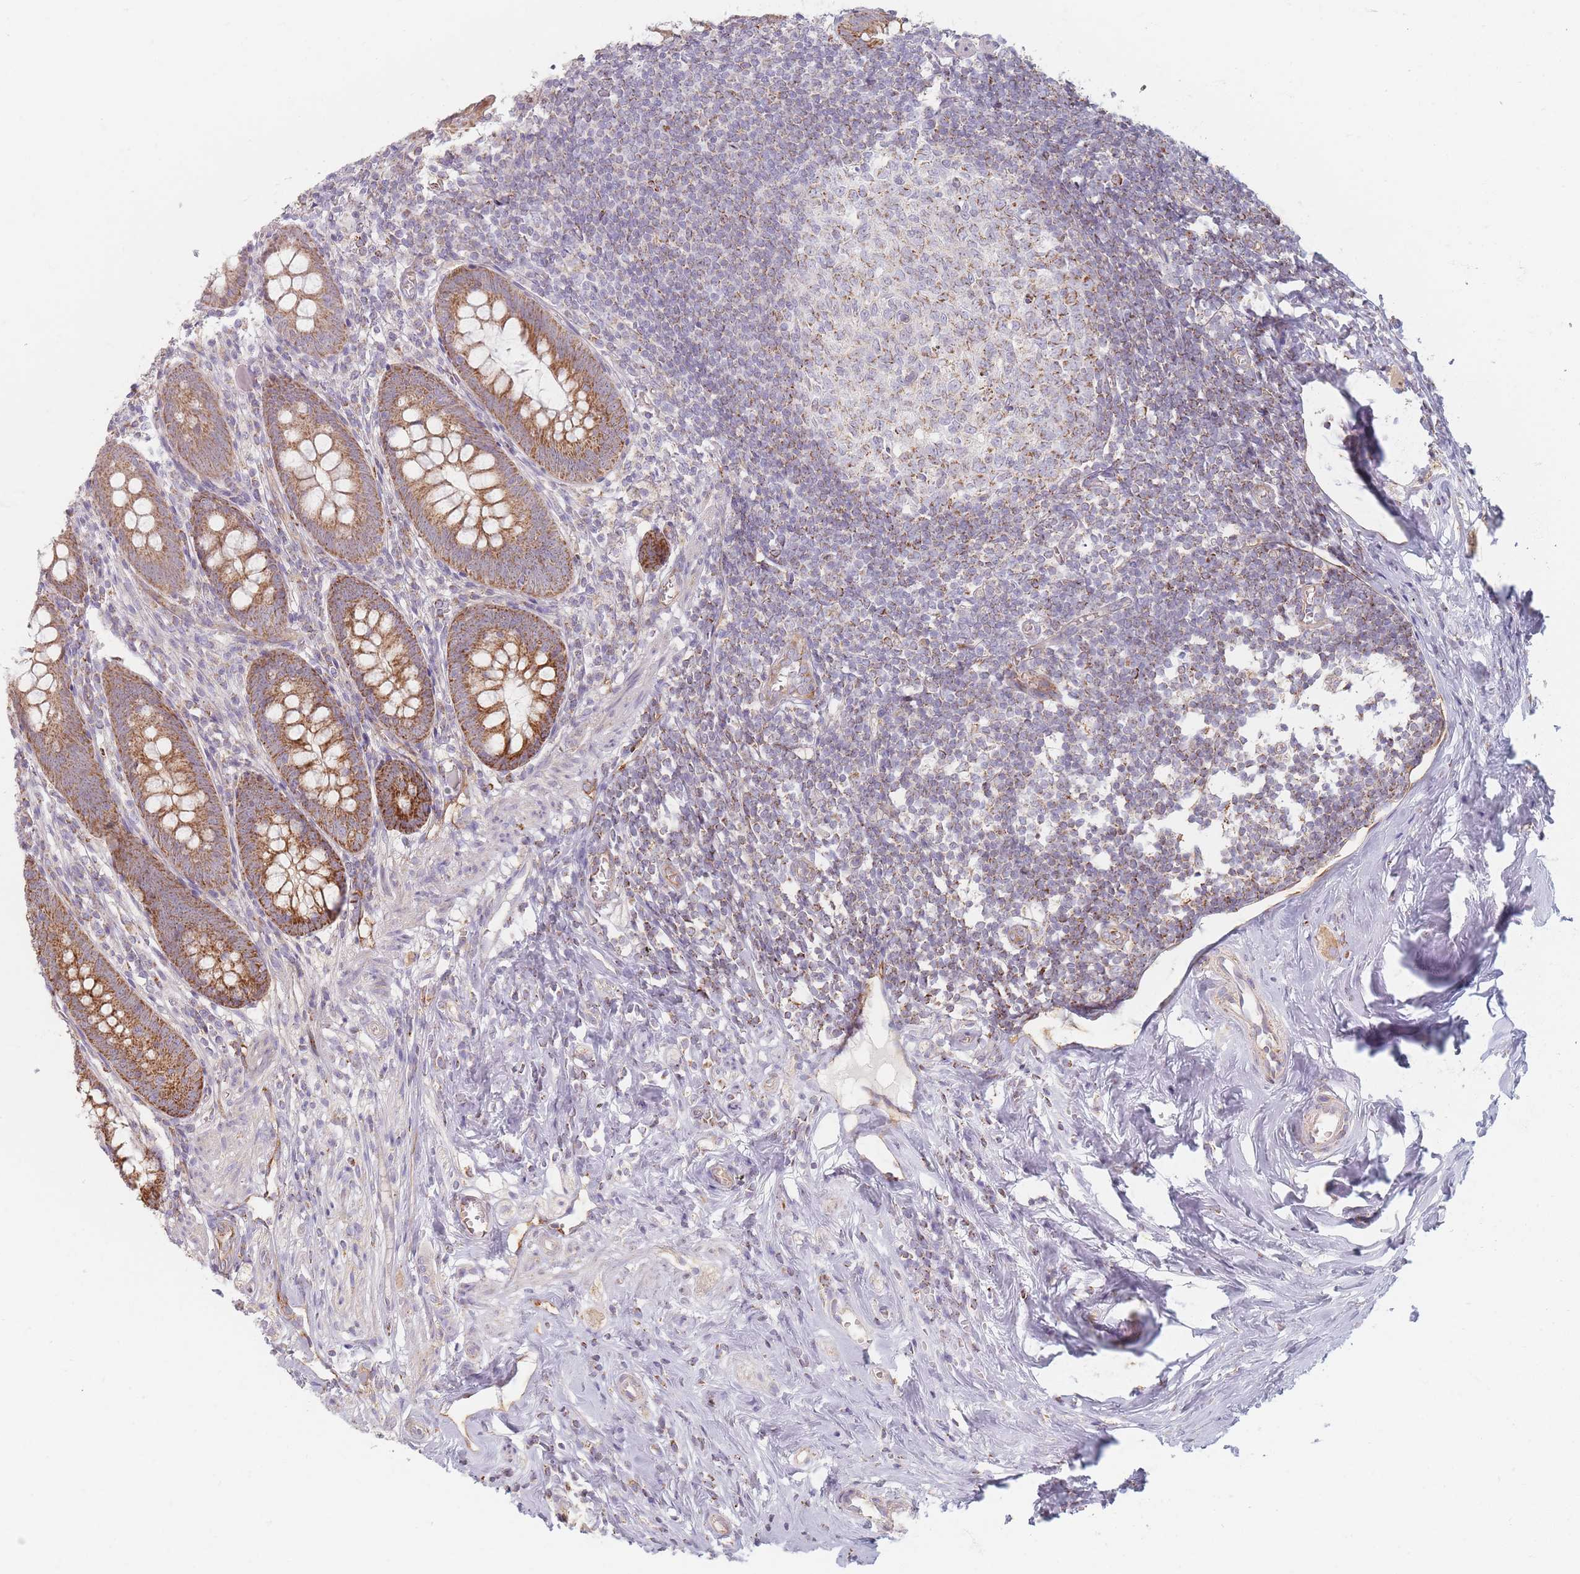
{"staining": {"intensity": "moderate", "quantity": ">75%", "location": "cytoplasmic/membranous"}, "tissue": "appendix", "cell_type": "Glandular cells", "image_type": "normal", "snomed": [{"axis": "morphology", "description": "Normal tissue, NOS"}, {"axis": "topography", "description": "Appendix"}], "caption": "The immunohistochemical stain shows moderate cytoplasmic/membranous positivity in glandular cells of normal appendix. The protein of interest is shown in brown color, while the nuclei are stained blue.", "gene": "ESRP2", "patient": {"sex": "female", "age": 51}}